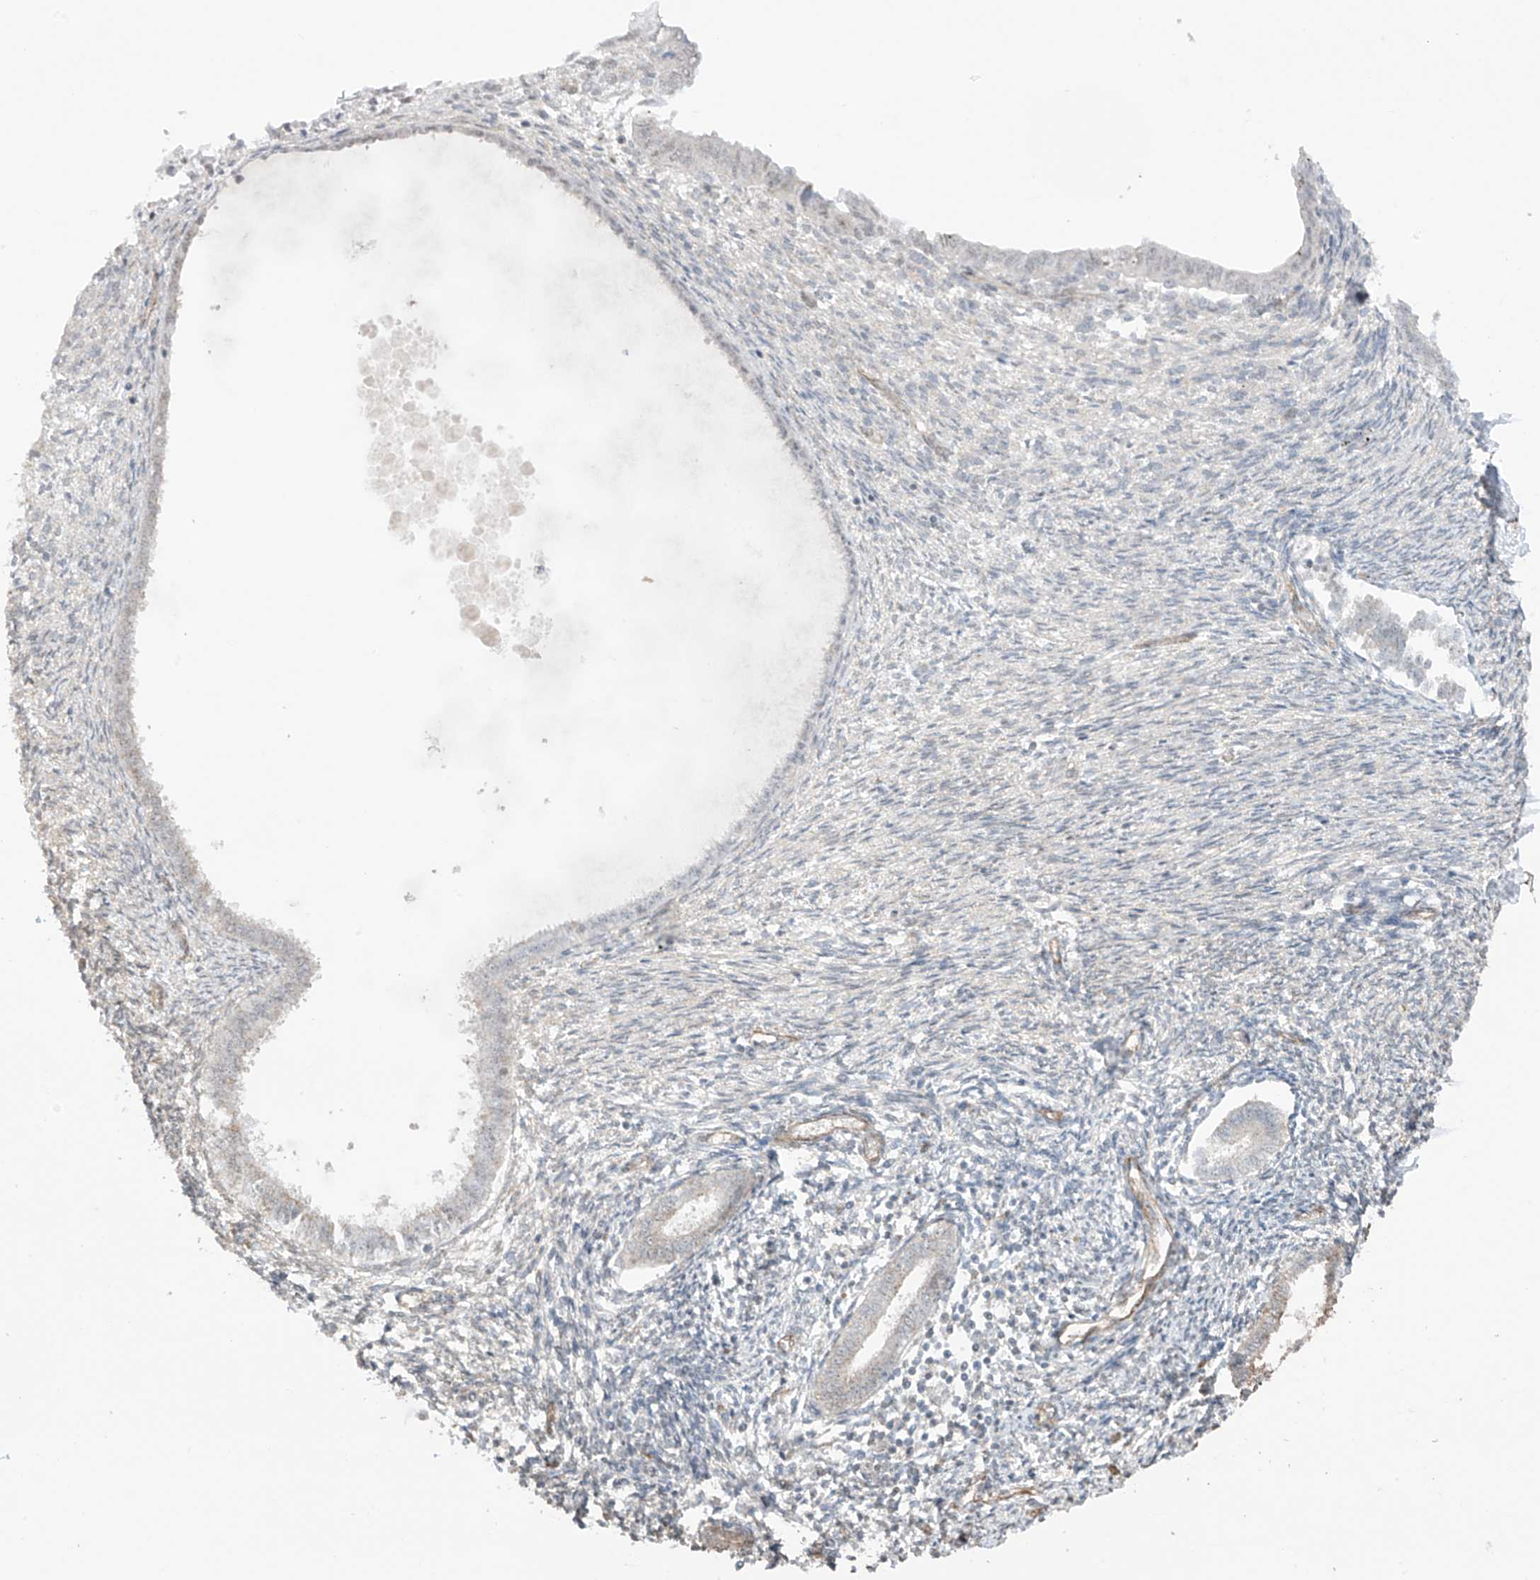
{"staining": {"intensity": "negative", "quantity": "none", "location": "none"}, "tissue": "endometrium", "cell_type": "Cells in endometrial stroma", "image_type": "normal", "snomed": [{"axis": "morphology", "description": "Normal tissue, NOS"}, {"axis": "topography", "description": "Endometrium"}], "caption": "Immunohistochemistry (IHC) histopathology image of benign endometrium: human endometrium stained with DAB (3,3'-diaminobenzidine) reveals no significant protein expression in cells in endometrial stroma.", "gene": "TTLL5", "patient": {"sex": "female", "age": 56}}